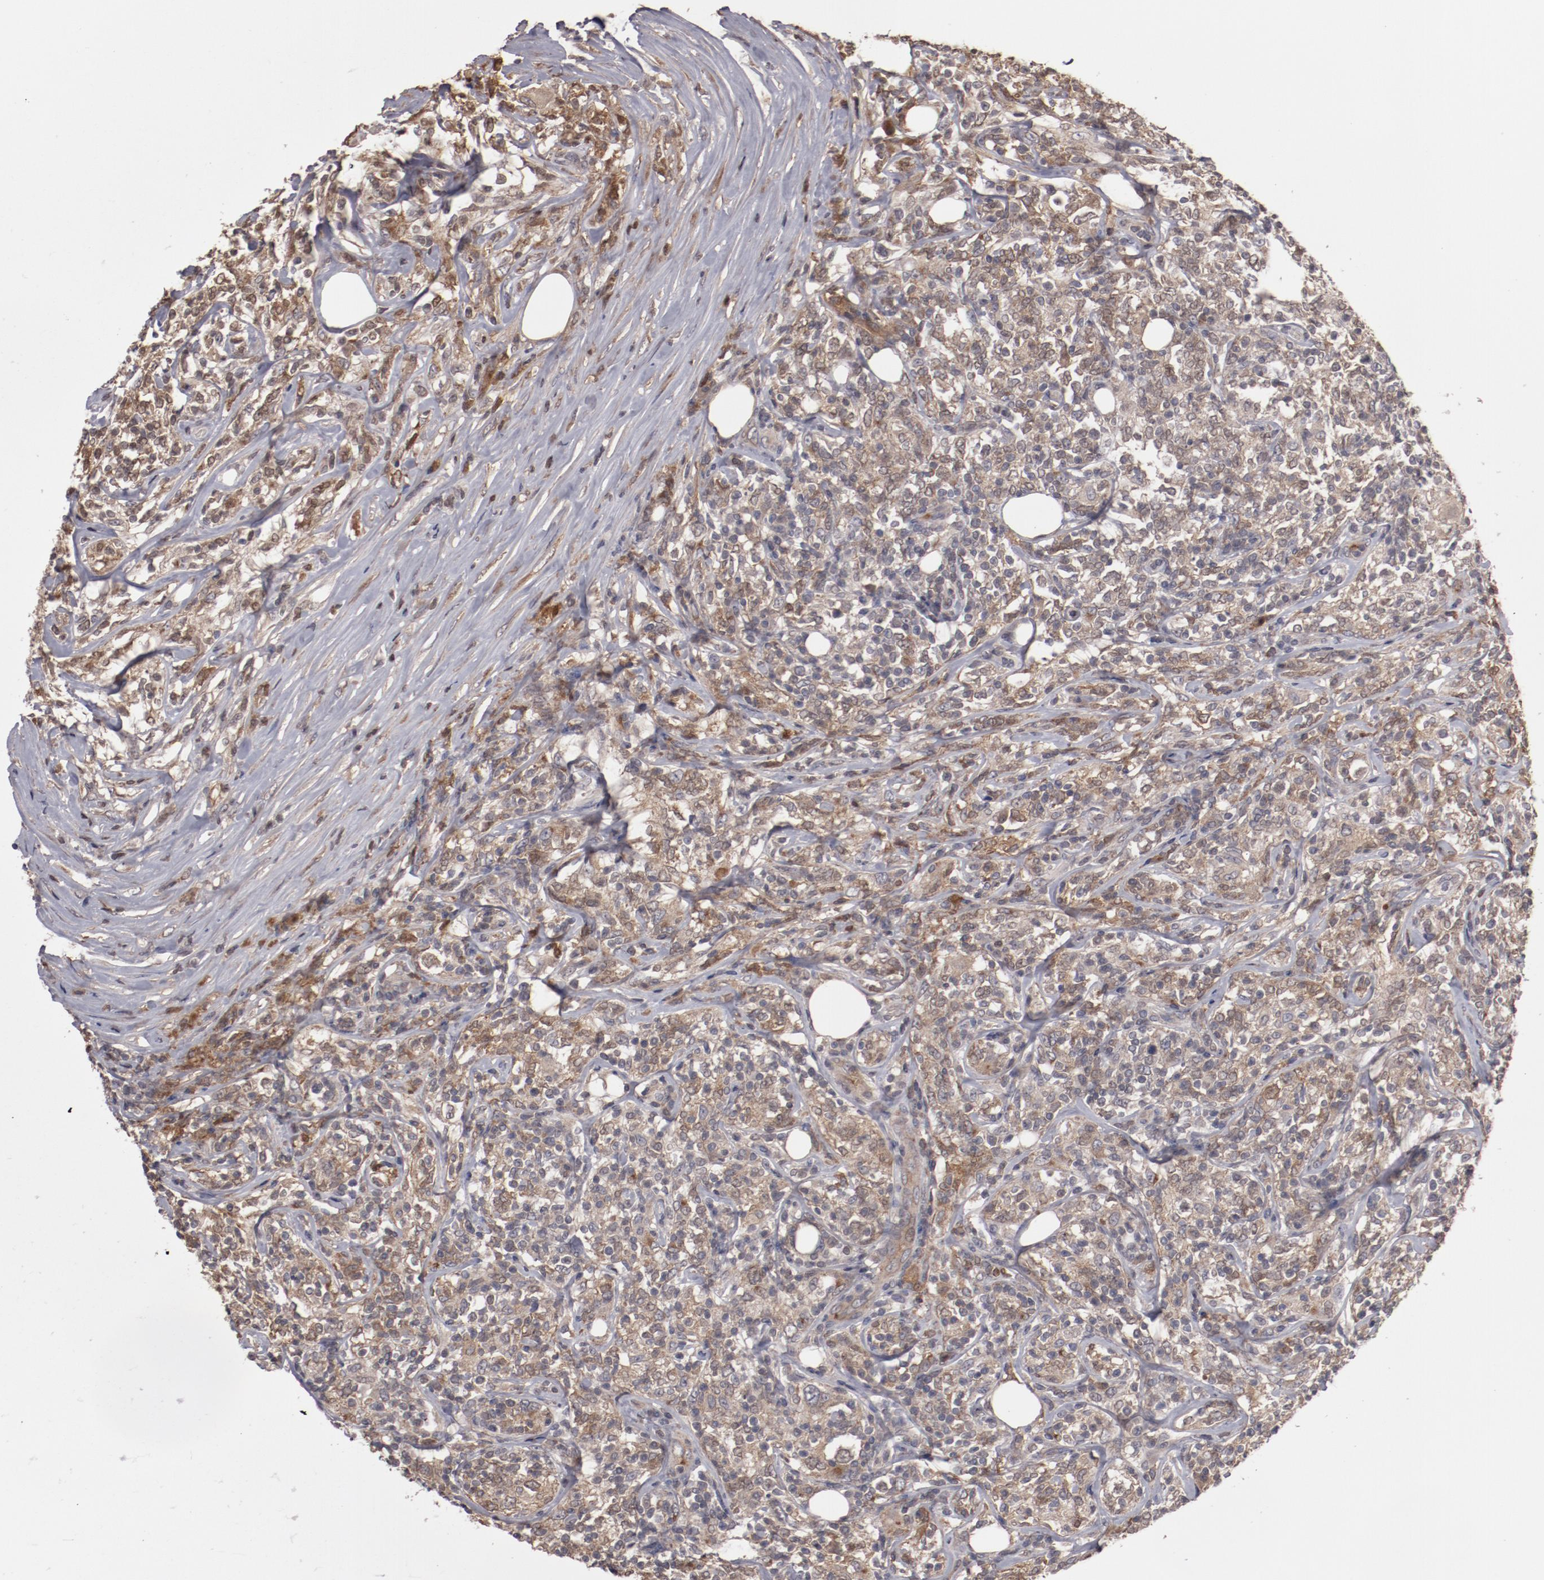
{"staining": {"intensity": "moderate", "quantity": ">75%", "location": "cytoplasmic/membranous,nuclear"}, "tissue": "lymphoma", "cell_type": "Tumor cells", "image_type": "cancer", "snomed": [{"axis": "morphology", "description": "Malignant lymphoma, non-Hodgkin's type, High grade"}, {"axis": "topography", "description": "Lymph node"}], "caption": "An image of lymphoma stained for a protein exhibits moderate cytoplasmic/membranous and nuclear brown staining in tumor cells. Nuclei are stained in blue.", "gene": "SERPINA7", "patient": {"sex": "female", "age": 84}}